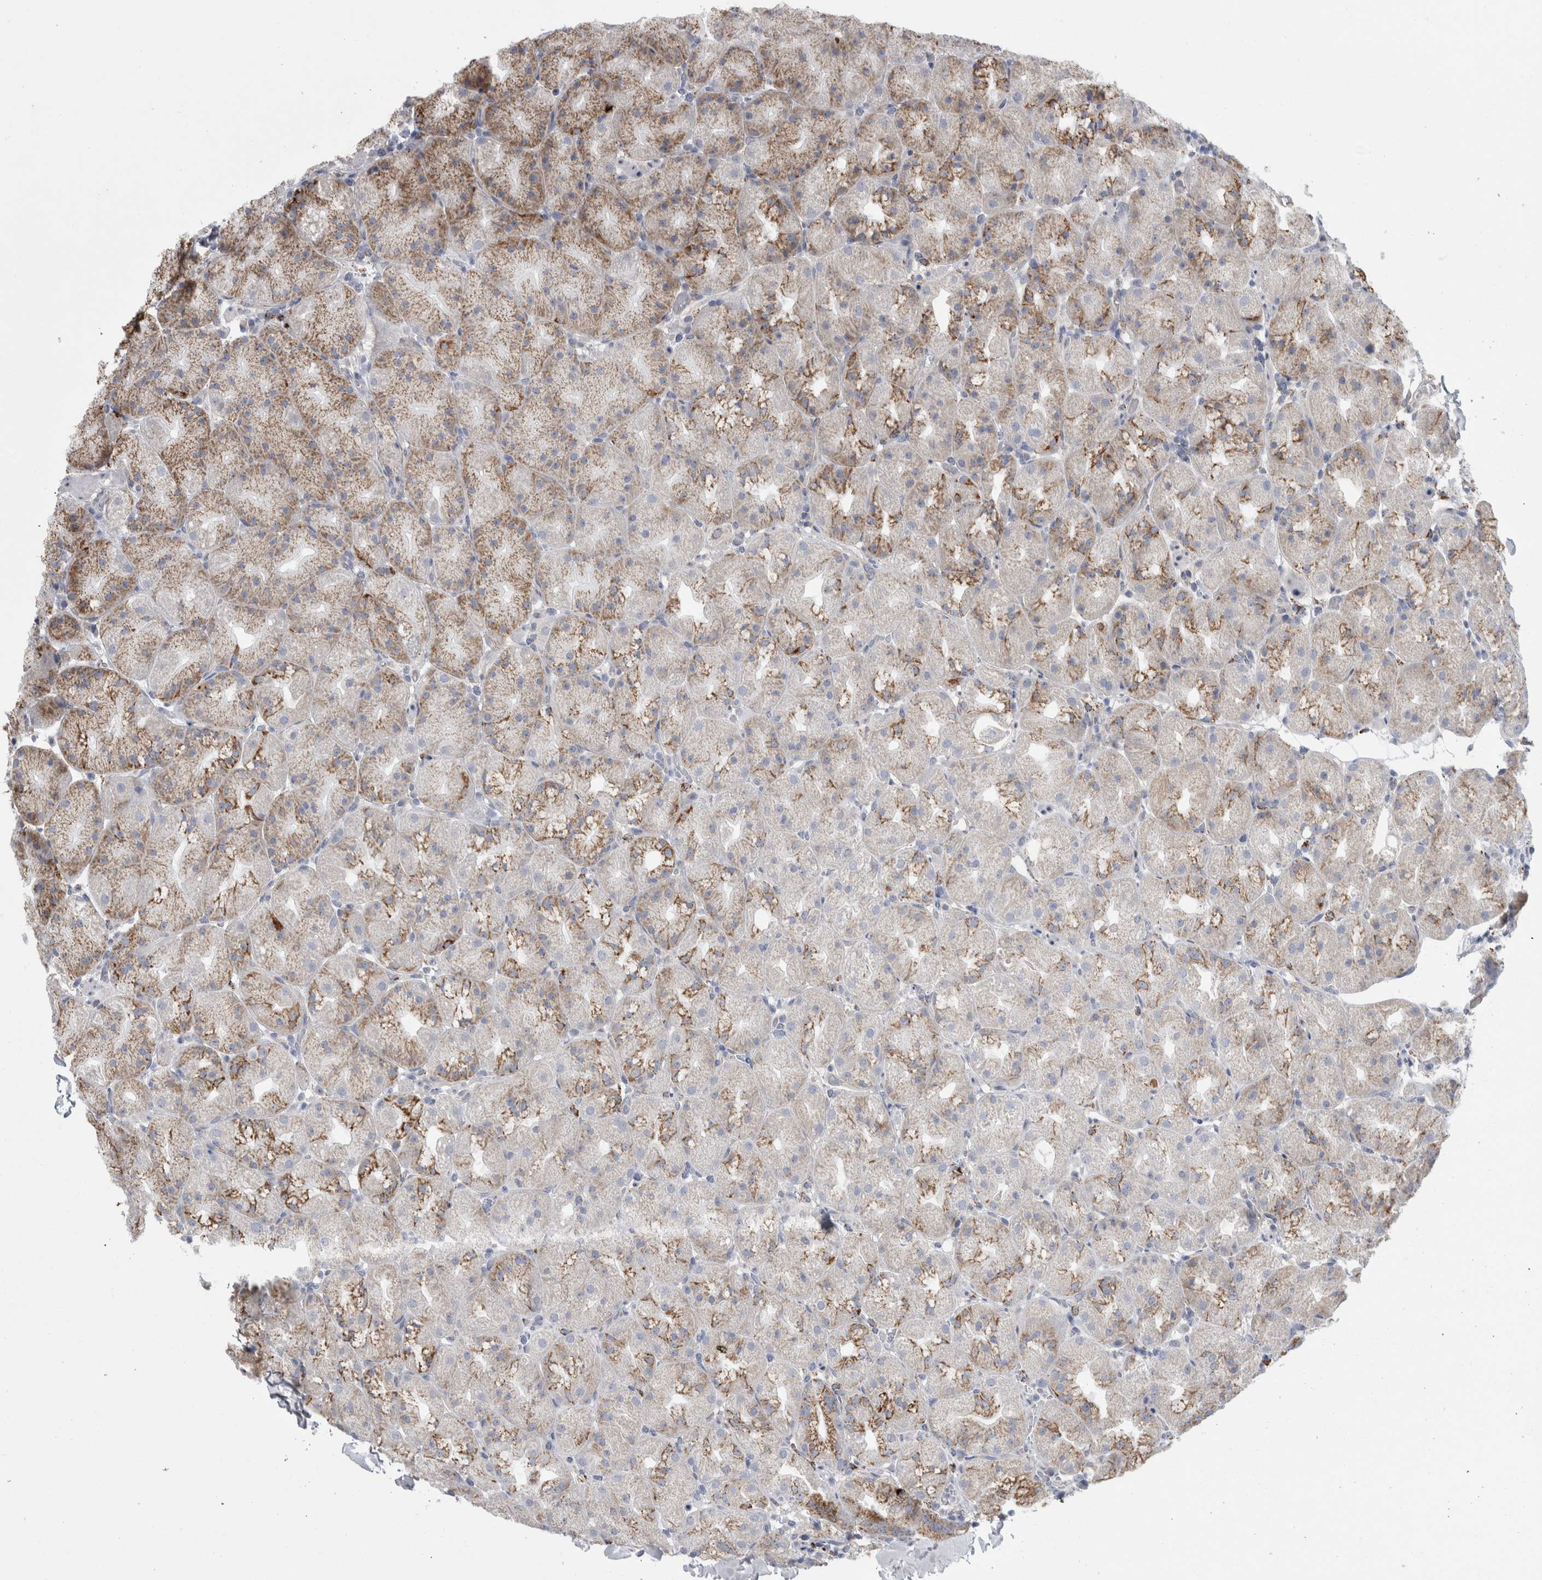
{"staining": {"intensity": "moderate", "quantity": "25%-75%", "location": "cytoplasmic/membranous"}, "tissue": "stomach", "cell_type": "Glandular cells", "image_type": "normal", "snomed": [{"axis": "morphology", "description": "Normal tissue, NOS"}, {"axis": "topography", "description": "Stomach, upper"}, {"axis": "topography", "description": "Stomach"}], "caption": "The histopathology image demonstrates staining of benign stomach, revealing moderate cytoplasmic/membranous protein expression (brown color) within glandular cells.", "gene": "GATM", "patient": {"sex": "male", "age": 48}}